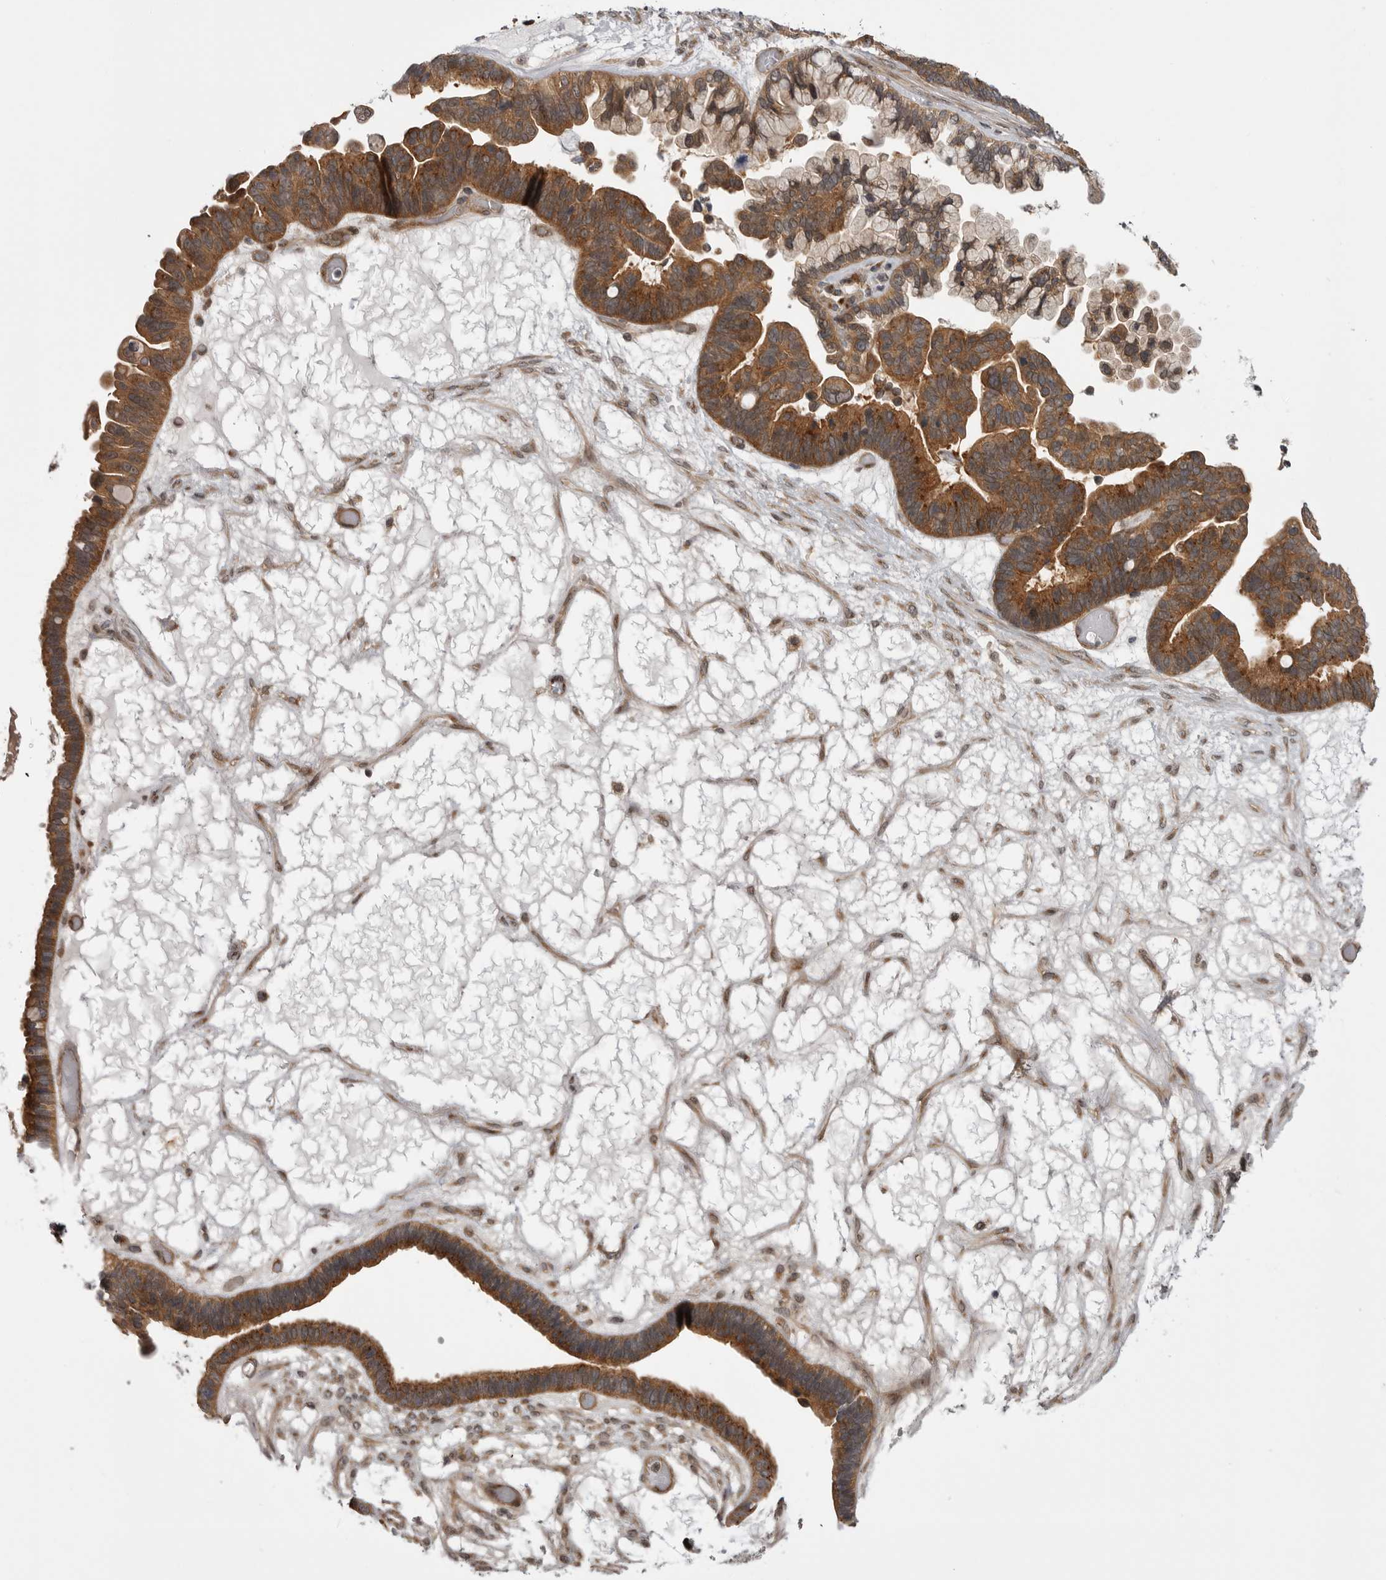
{"staining": {"intensity": "moderate", "quantity": ">75%", "location": "cytoplasmic/membranous"}, "tissue": "ovarian cancer", "cell_type": "Tumor cells", "image_type": "cancer", "snomed": [{"axis": "morphology", "description": "Cystadenocarcinoma, serous, NOS"}, {"axis": "topography", "description": "Ovary"}], "caption": "Ovarian cancer (serous cystadenocarcinoma) stained for a protein demonstrates moderate cytoplasmic/membranous positivity in tumor cells.", "gene": "PDCL", "patient": {"sex": "female", "age": 56}}